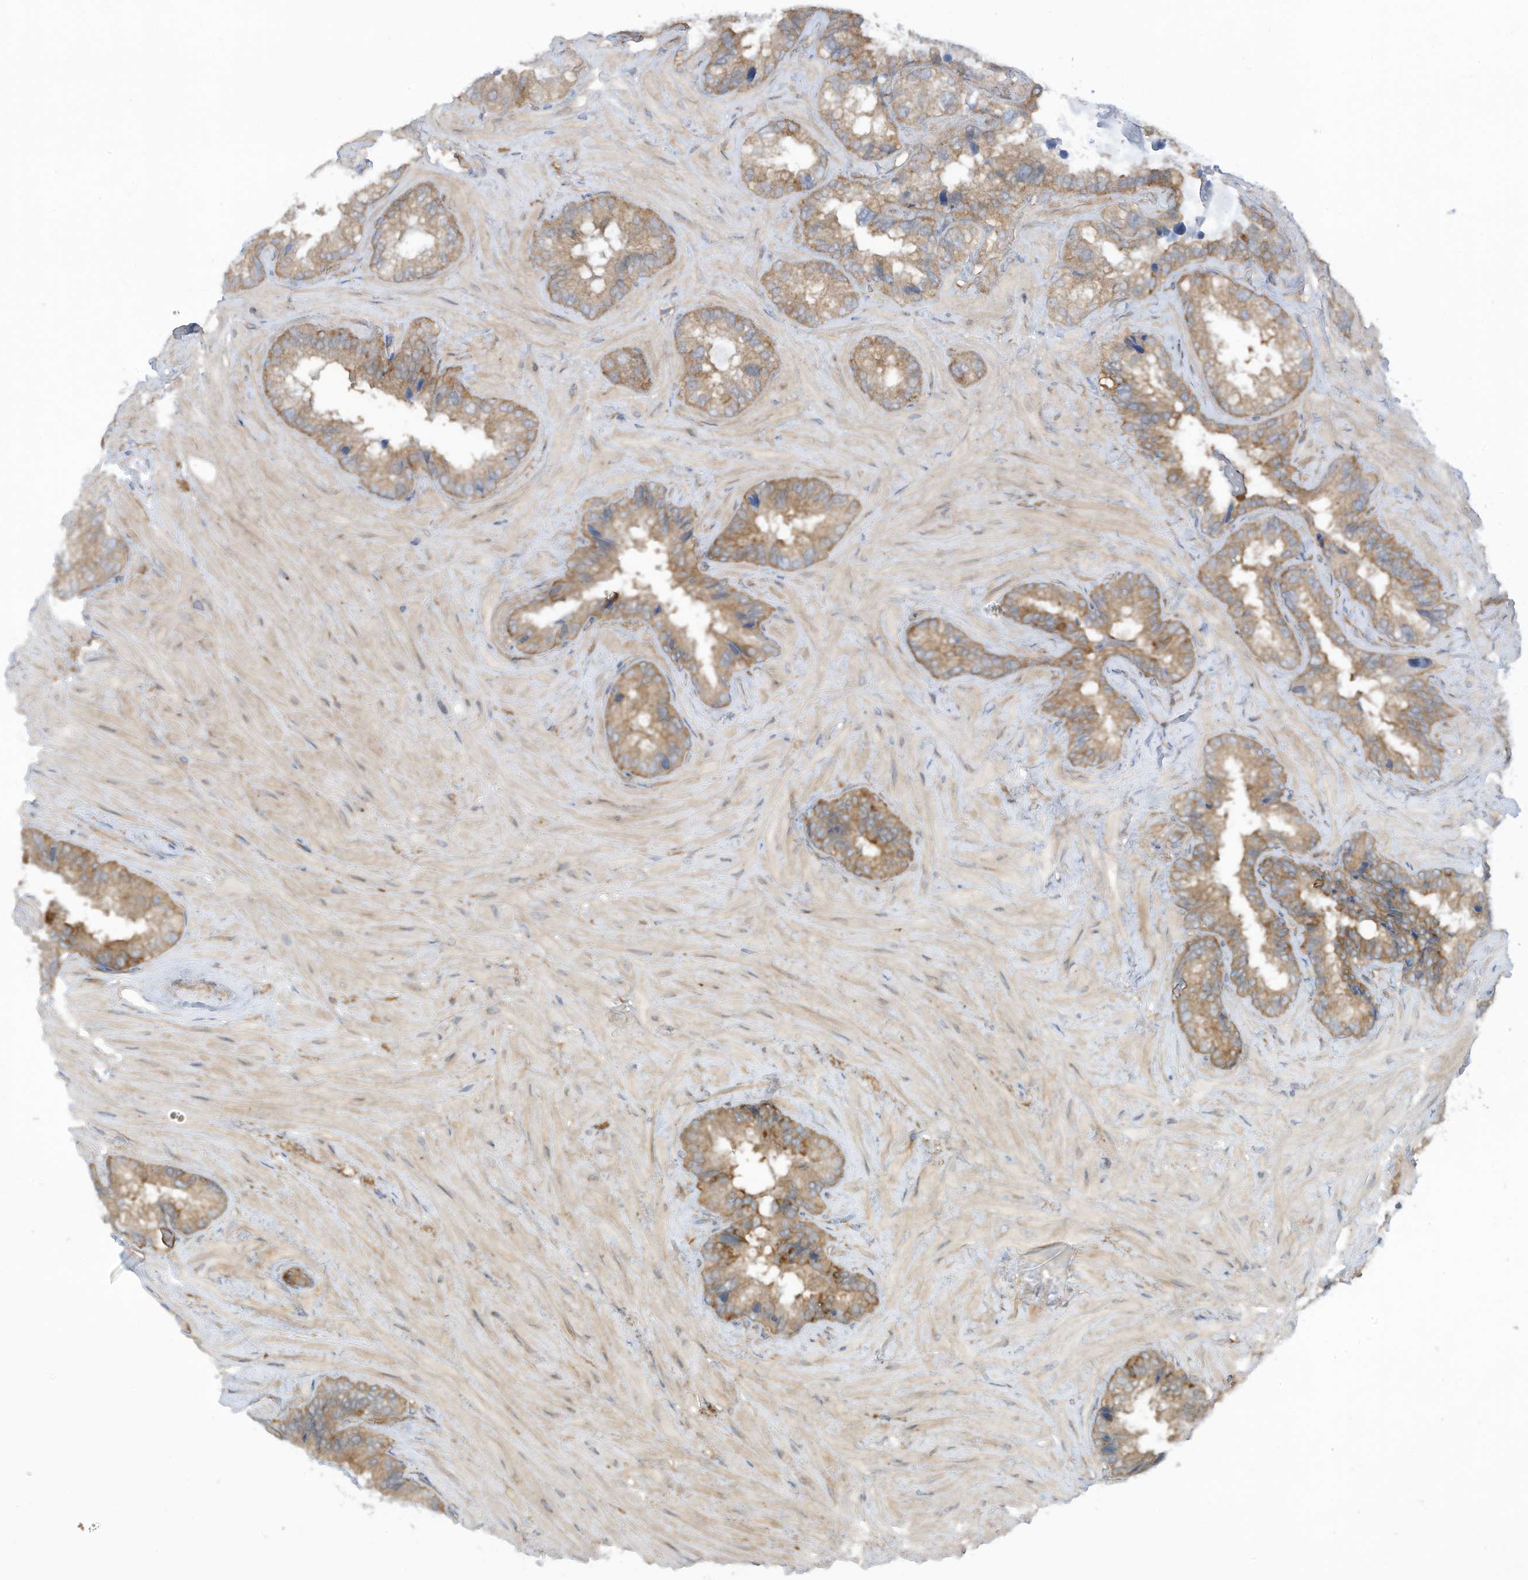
{"staining": {"intensity": "moderate", "quantity": ">75%", "location": "cytoplasmic/membranous"}, "tissue": "seminal vesicle", "cell_type": "Glandular cells", "image_type": "normal", "snomed": [{"axis": "morphology", "description": "Normal tissue, NOS"}, {"axis": "topography", "description": "Prostate"}, {"axis": "topography", "description": "Seminal veicle"}], "caption": "This micrograph displays immunohistochemistry staining of normal human seminal vesicle, with medium moderate cytoplasmic/membranous positivity in approximately >75% of glandular cells.", "gene": "REPS1", "patient": {"sex": "male", "age": 68}}